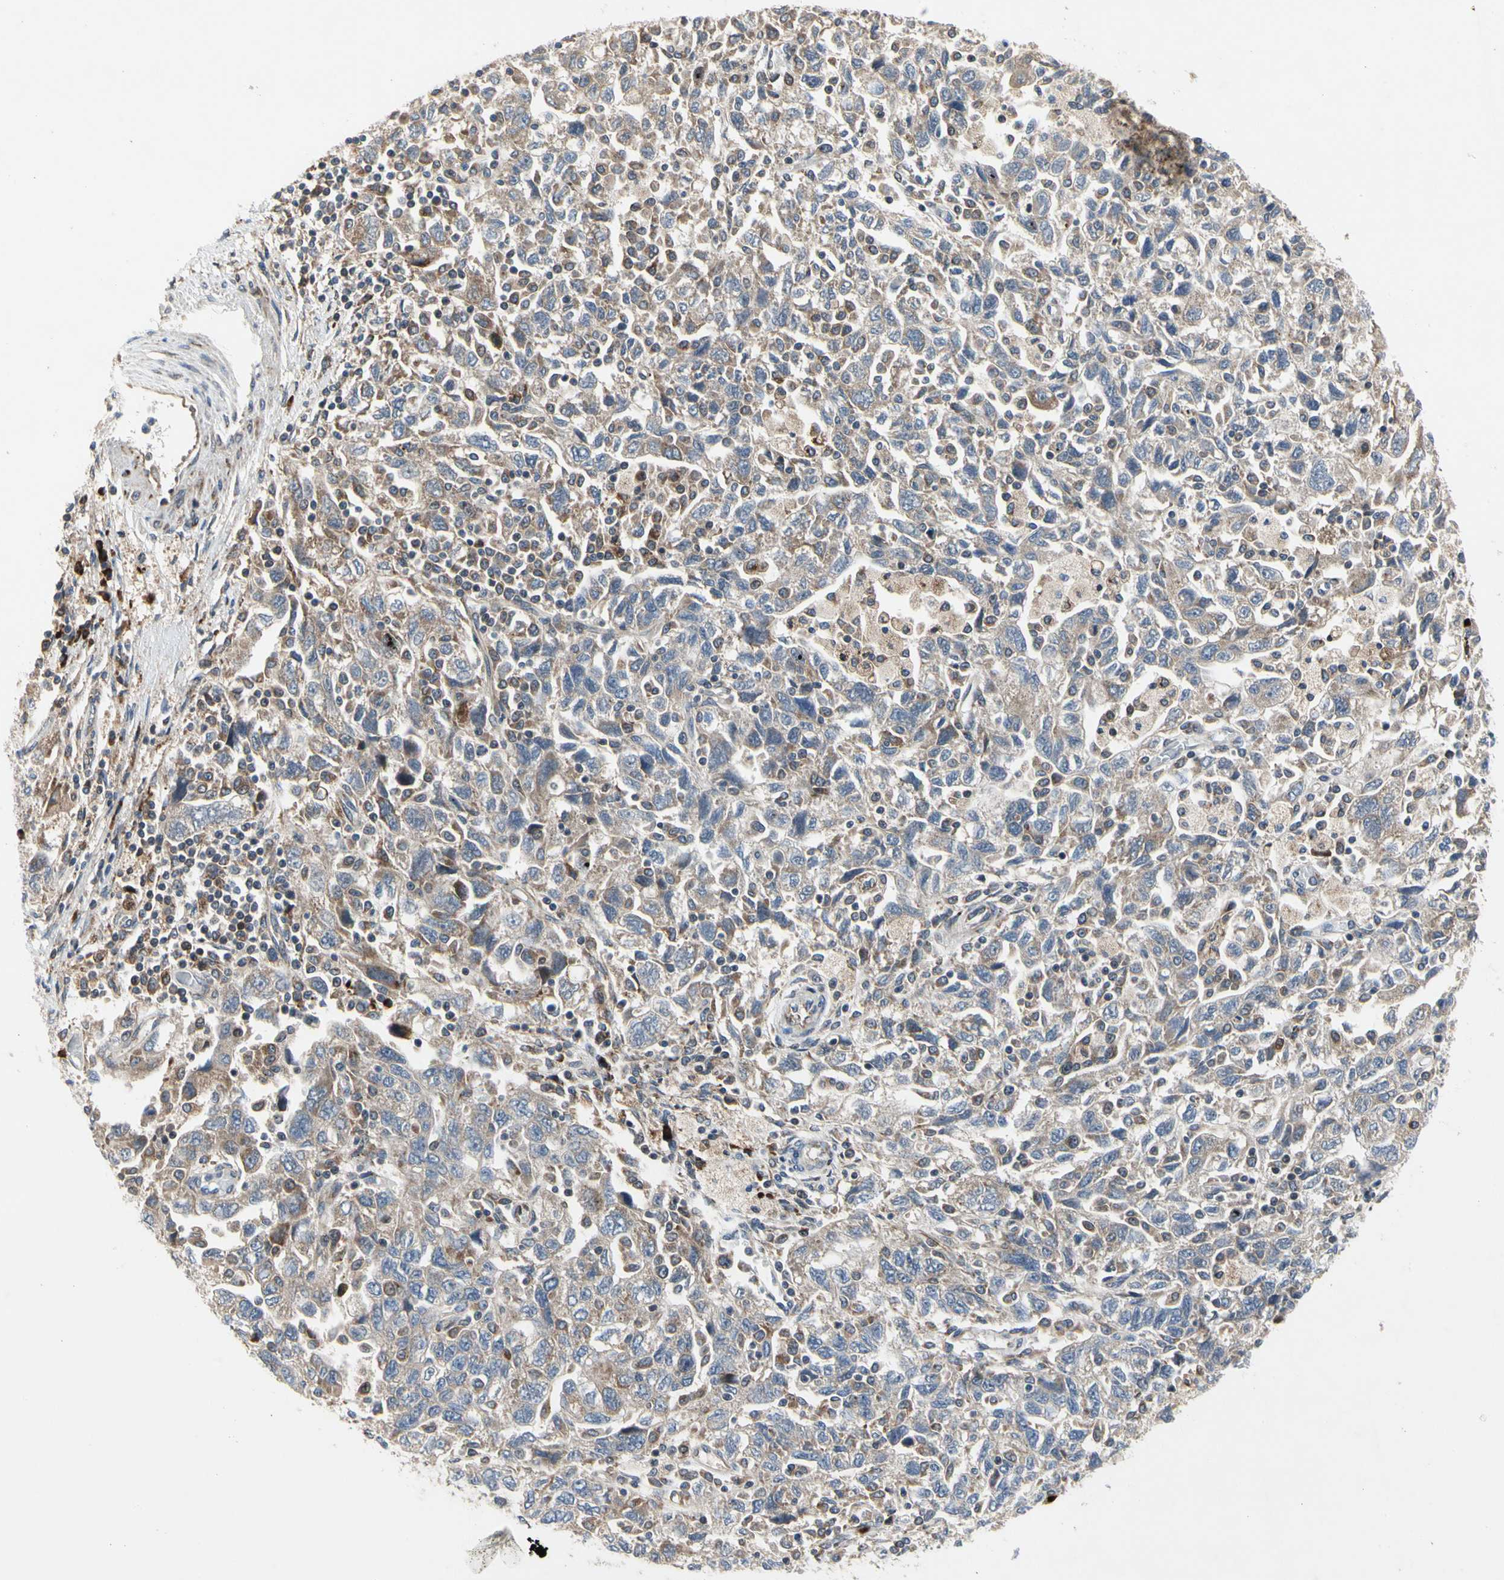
{"staining": {"intensity": "weak", "quantity": ">75%", "location": "cytoplasmic/membranous"}, "tissue": "ovarian cancer", "cell_type": "Tumor cells", "image_type": "cancer", "snomed": [{"axis": "morphology", "description": "Carcinoma, NOS"}, {"axis": "morphology", "description": "Cystadenocarcinoma, serous, NOS"}, {"axis": "topography", "description": "Ovary"}], "caption": "Immunohistochemistry (IHC) image of neoplastic tissue: serous cystadenocarcinoma (ovarian) stained using immunohistochemistry (IHC) reveals low levels of weak protein expression localized specifically in the cytoplasmic/membranous of tumor cells, appearing as a cytoplasmic/membranous brown color.", "gene": "MMEL1", "patient": {"sex": "female", "age": 69}}